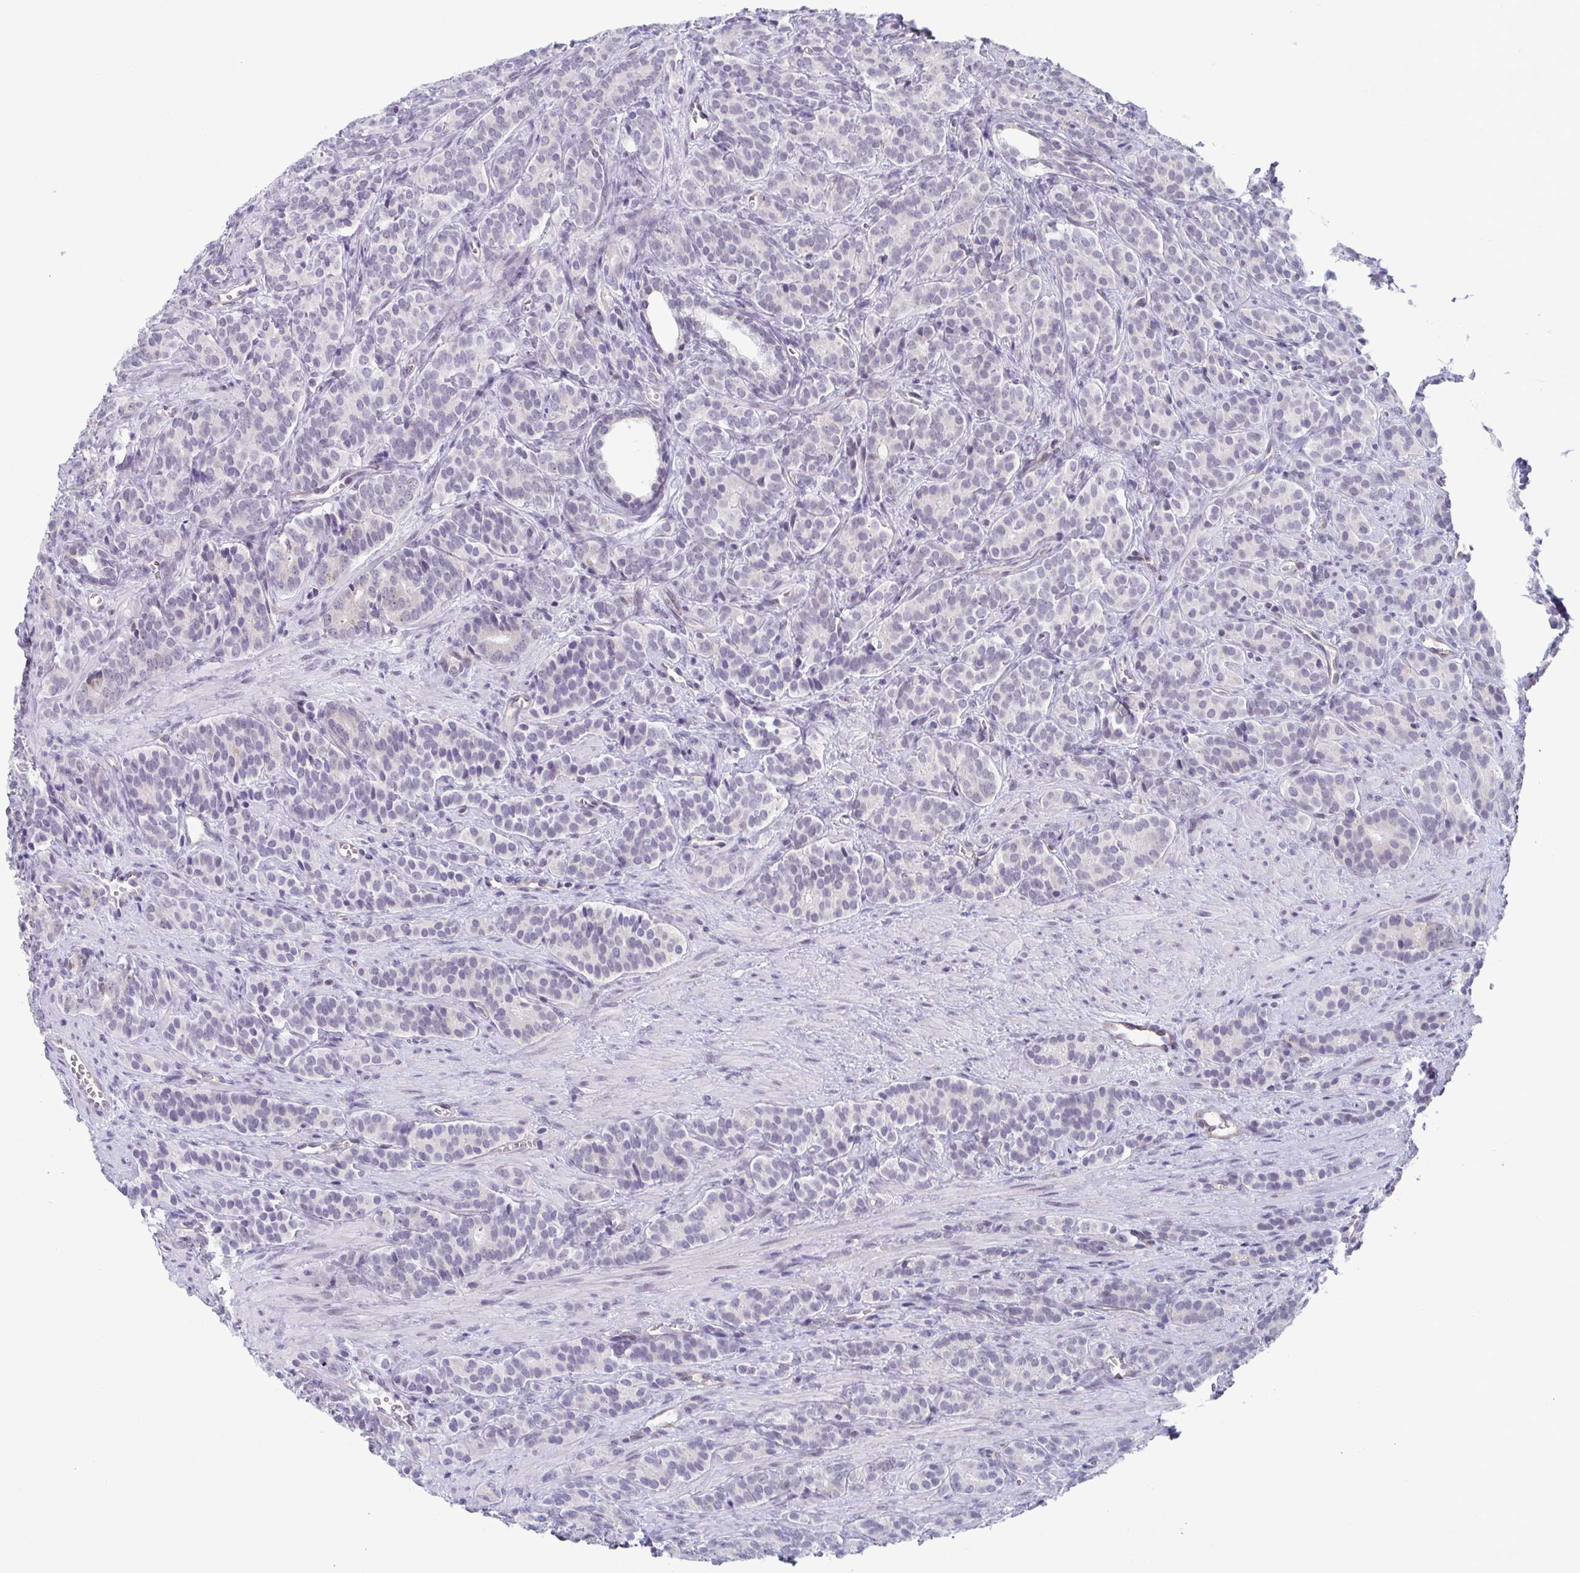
{"staining": {"intensity": "negative", "quantity": "none", "location": "none"}, "tissue": "prostate cancer", "cell_type": "Tumor cells", "image_type": "cancer", "snomed": [{"axis": "morphology", "description": "Adenocarcinoma, High grade"}, {"axis": "topography", "description": "Prostate"}], "caption": "This is an IHC photomicrograph of adenocarcinoma (high-grade) (prostate). There is no expression in tumor cells.", "gene": "EXOSC7", "patient": {"sex": "male", "age": 84}}